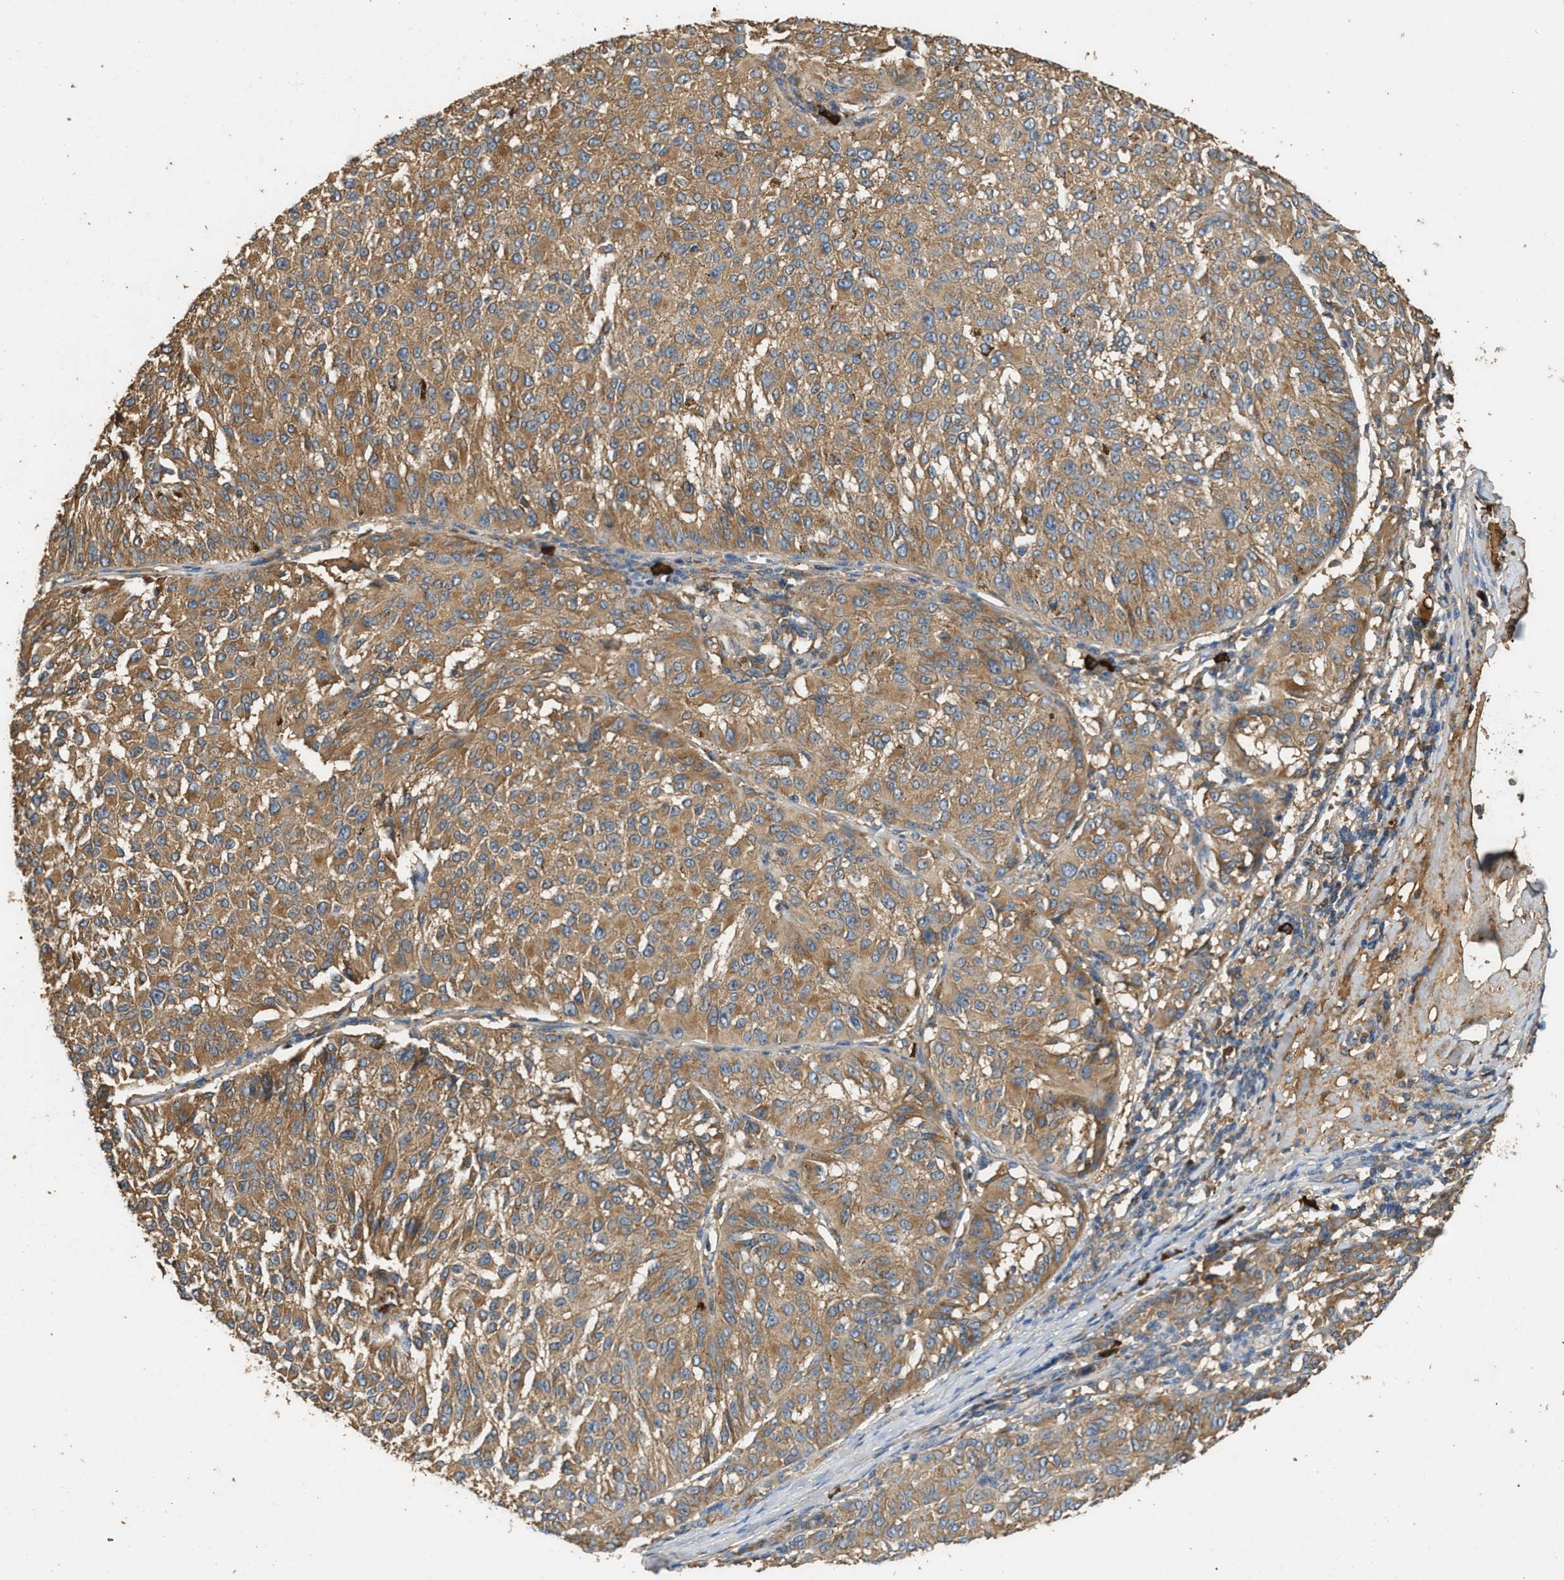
{"staining": {"intensity": "moderate", "quantity": ">75%", "location": "cytoplasmic/membranous"}, "tissue": "melanoma", "cell_type": "Tumor cells", "image_type": "cancer", "snomed": [{"axis": "morphology", "description": "Malignant melanoma, NOS"}, {"axis": "topography", "description": "Skin"}], "caption": "About >75% of tumor cells in melanoma reveal moderate cytoplasmic/membranous protein positivity as visualized by brown immunohistochemical staining.", "gene": "TMEM268", "patient": {"sex": "female", "age": 72}}